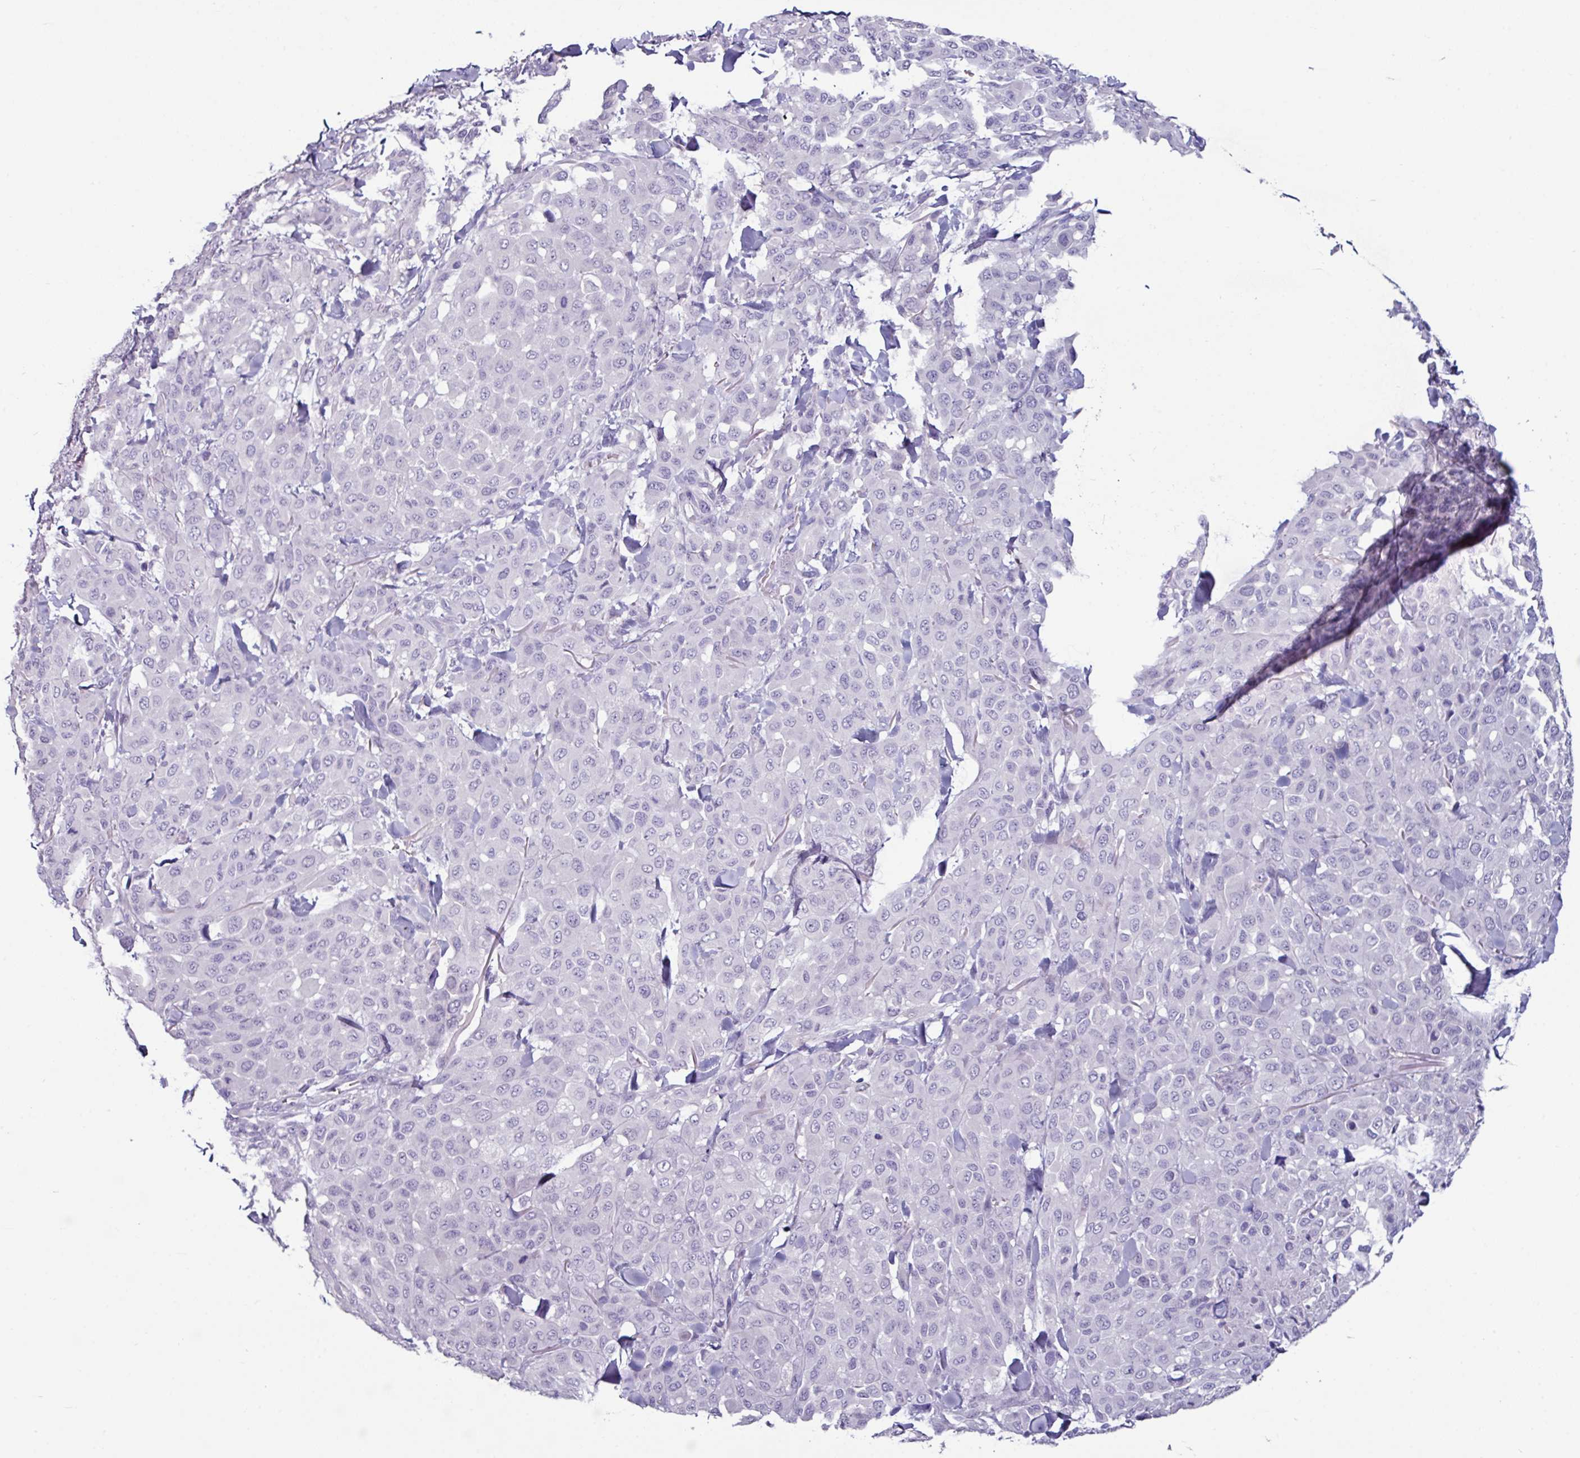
{"staining": {"intensity": "negative", "quantity": "none", "location": "none"}, "tissue": "melanoma", "cell_type": "Tumor cells", "image_type": "cancer", "snomed": [{"axis": "morphology", "description": "Malignant melanoma, Metastatic site"}, {"axis": "topography", "description": "Skin"}], "caption": "The micrograph exhibits no staining of tumor cells in malignant melanoma (metastatic site).", "gene": "GLP2R", "patient": {"sex": "female", "age": 81}}